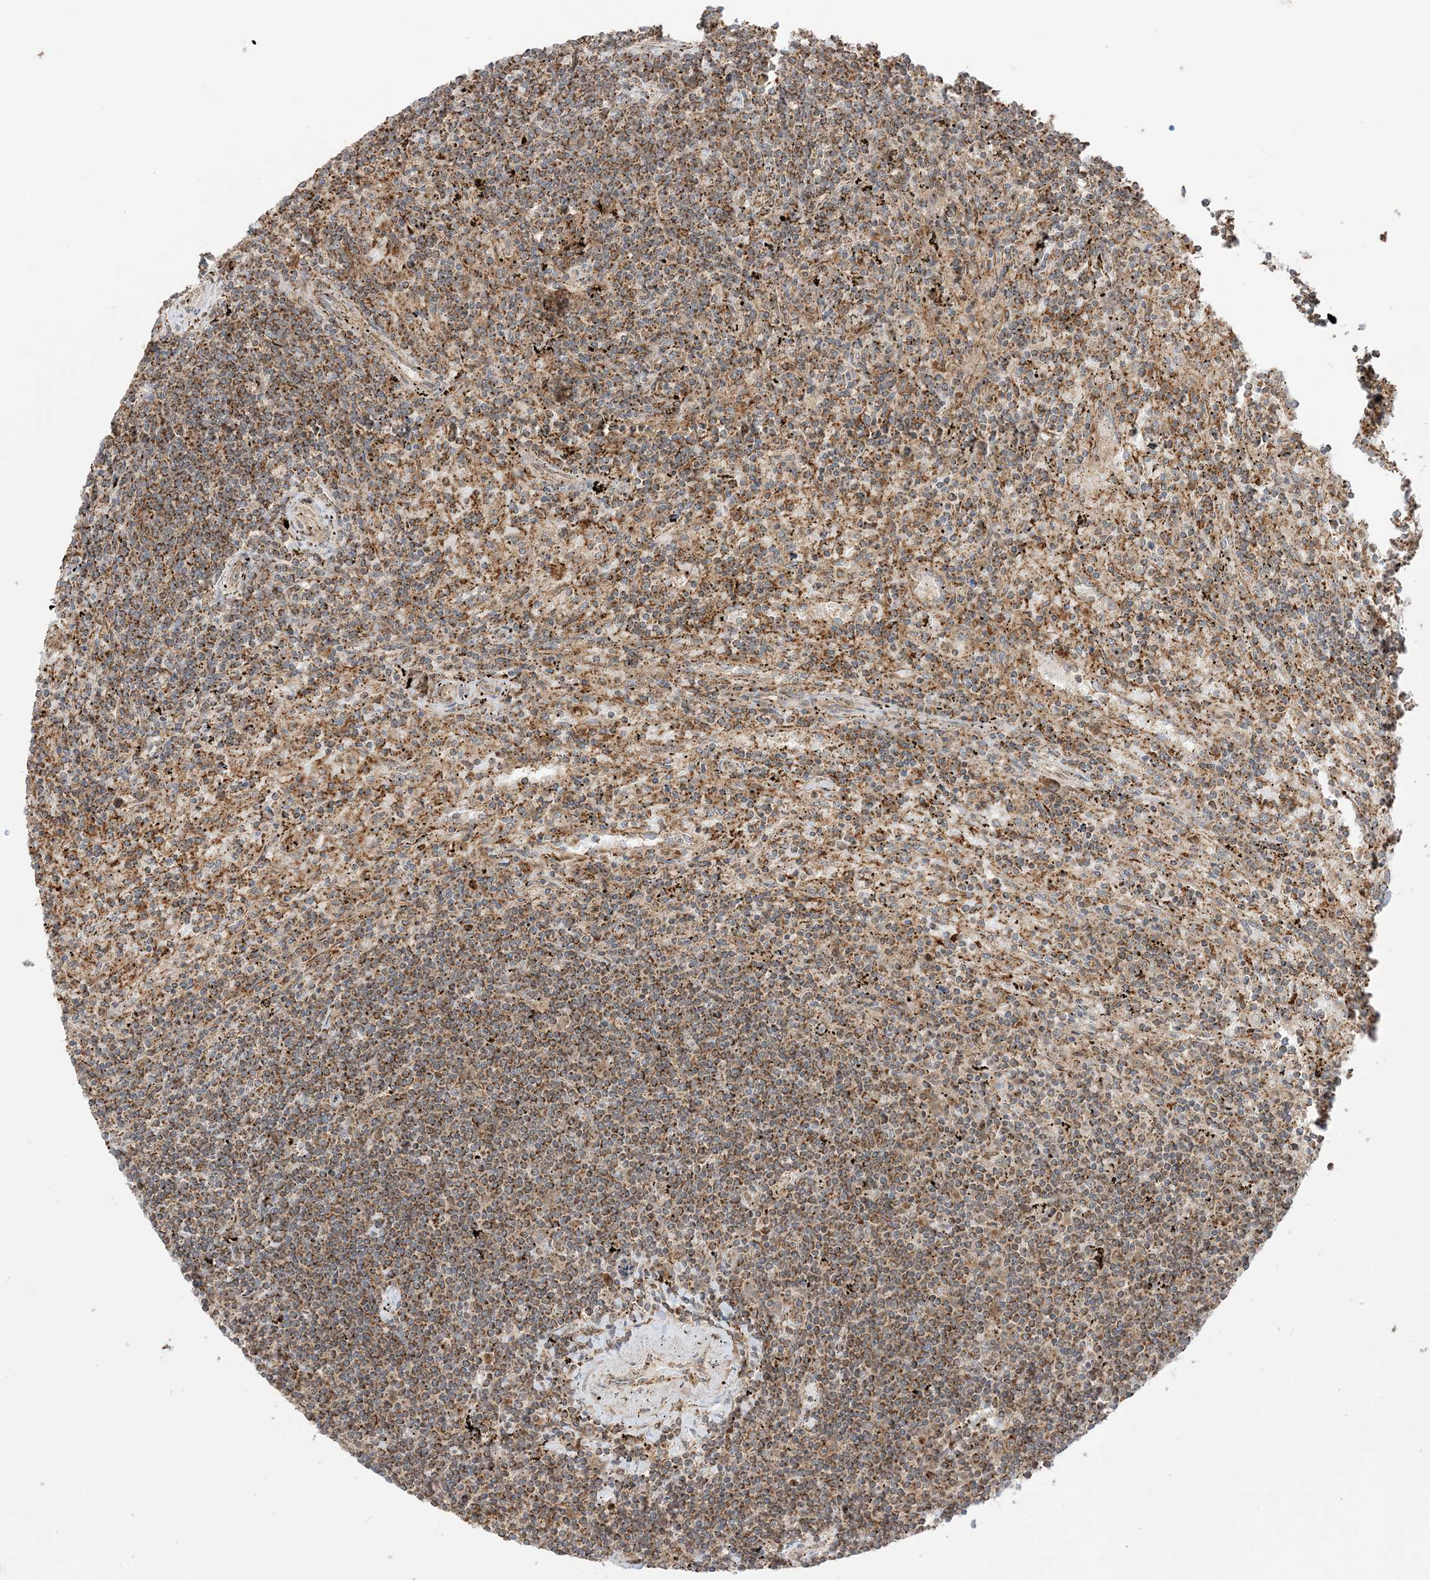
{"staining": {"intensity": "strong", "quantity": ">75%", "location": "cytoplasmic/membranous"}, "tissue": "lymphoma", "cell_type": "Tumor cells", "image_type": "cancer", "snomed": [{"axis": "morphology", "description": "Malignant lymphoma, non-Hodgkin's type, Low grade"}, {"axis": "topography", "description": "Spleen"}], "caption": "Immunohistochemistry (IHC) histopathology image of neoplastic tissue: malignant lymphoma, non-Hodgkin's type (low-grade) stained using immunohistochemistry exhibits high levels of strong protein expression localized specifically in the cytoplasmic/membranous of tumor cells, appearing as a cytoplasmic/membranous brown color.", "gene": "N4BP3", "patient": {"sex": "male", "age": 76}}